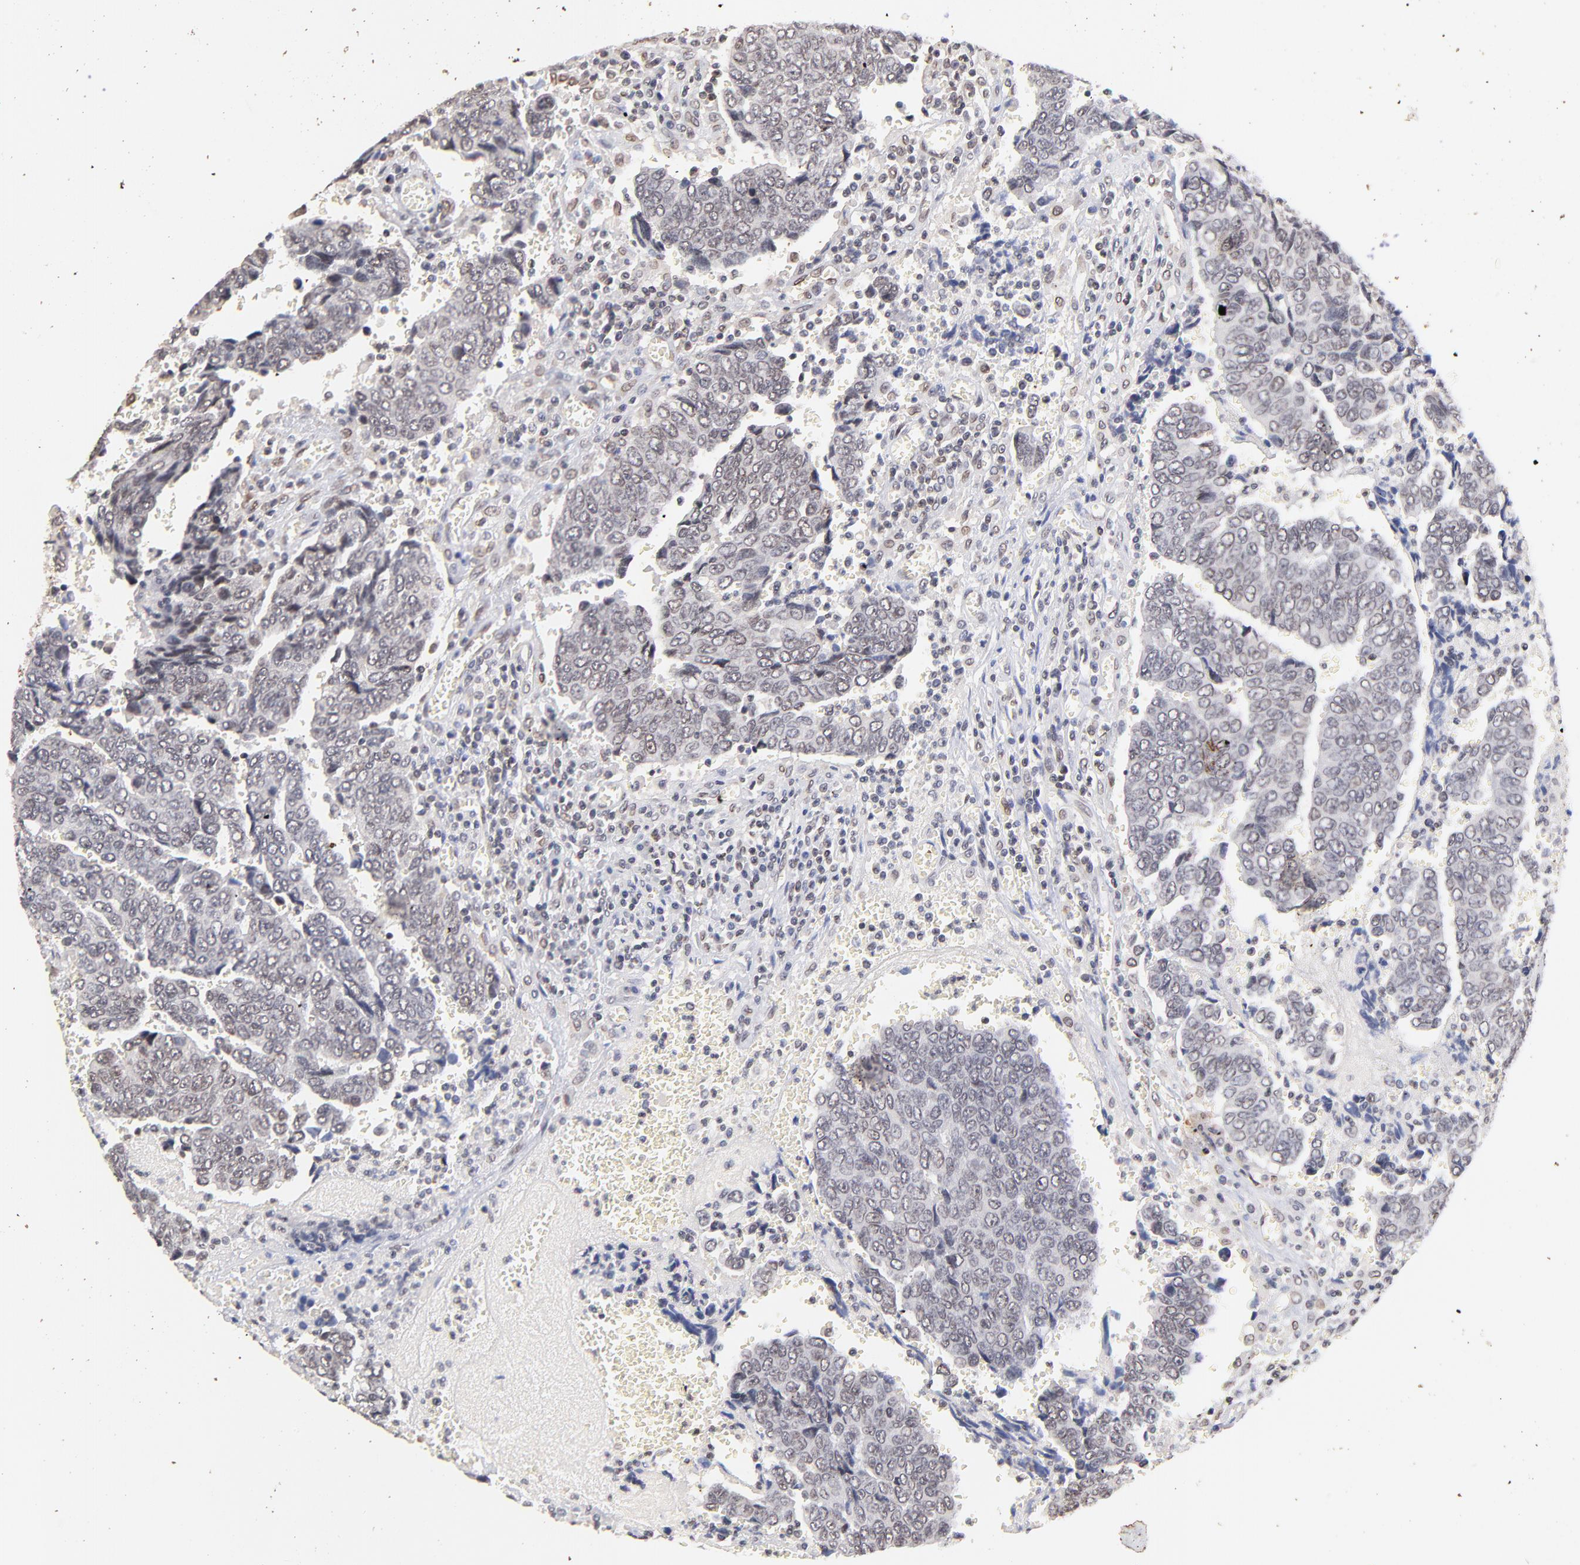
{"staining": {"intensity": "weak", "quantity": "<25%", "location": "cytoplasmic/membranous,nuclear"}, "tissue": "urothelial cancer", "cell_type": "Tumor cells", "image_type": "cancer", "snomed": [{"axis": "morphology", "description": "Urothelial carcinoma, High grade"}, {"axis": "topography", "description": "Urinary bladder"}], "caption": "There is no significant expression in tumor cells of high-grade urothelial carcinoma.", "gene": "ZFP92", "patient": {"sex": "male", "age": 86}}